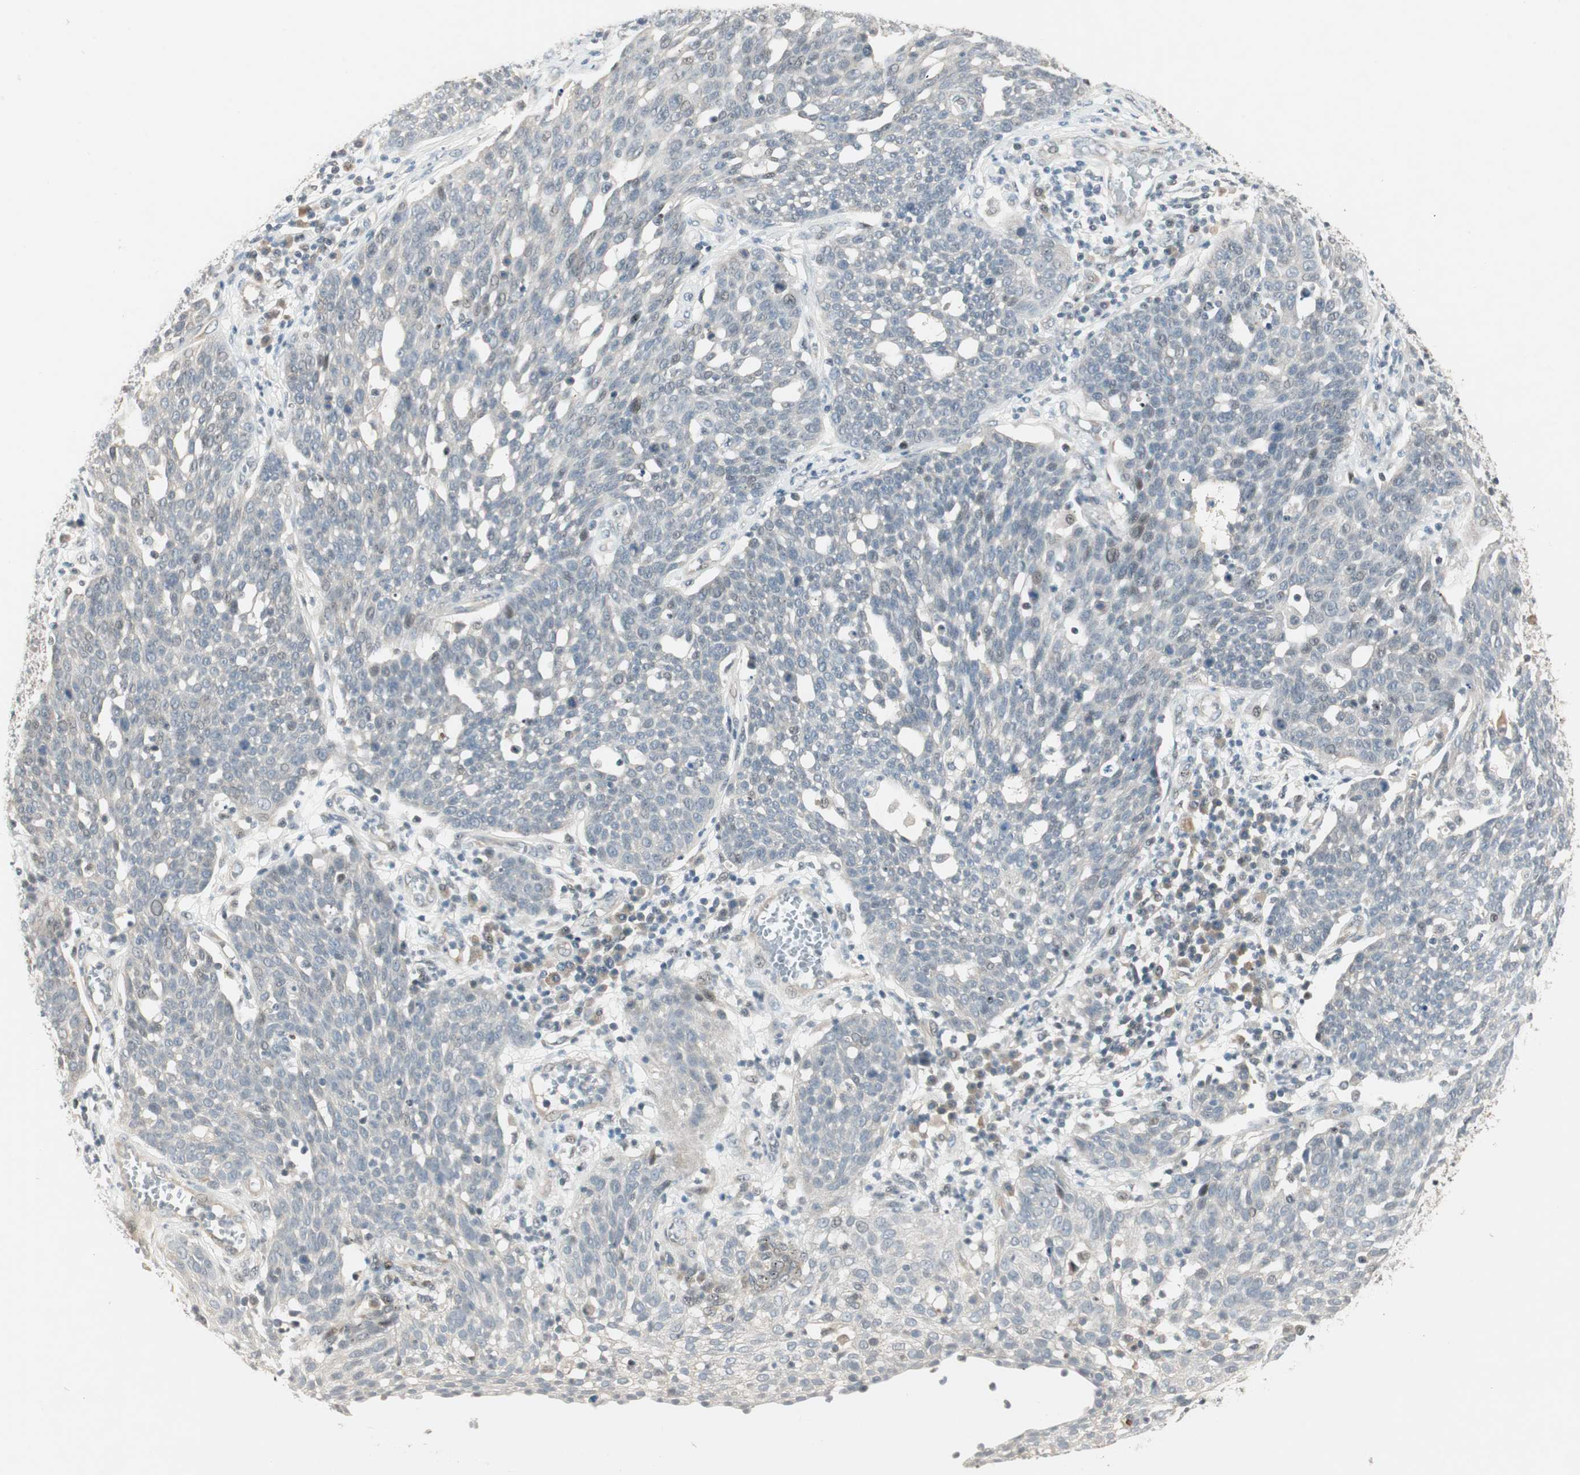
{"staining": {"intensity": "weak", "quantity": "<25%", "location": "nuclear"}, "tissue": "cervical cancer", "cell_type": "Tumor cells", "image_type": "cancer", "snomed": [{"axis": "morphology", "description": "Squamous cell carcinoma, NOS"}, {"axis": "topography", "description": "Cervix"}], "caption": "Immunohistochemistry (IHC) micrograph of cervical cancer stained for a protein (brown), which displays no expression in tumor cells.", "gene": "ACSL5", "patient": {"sex": "female", "age": 34}}